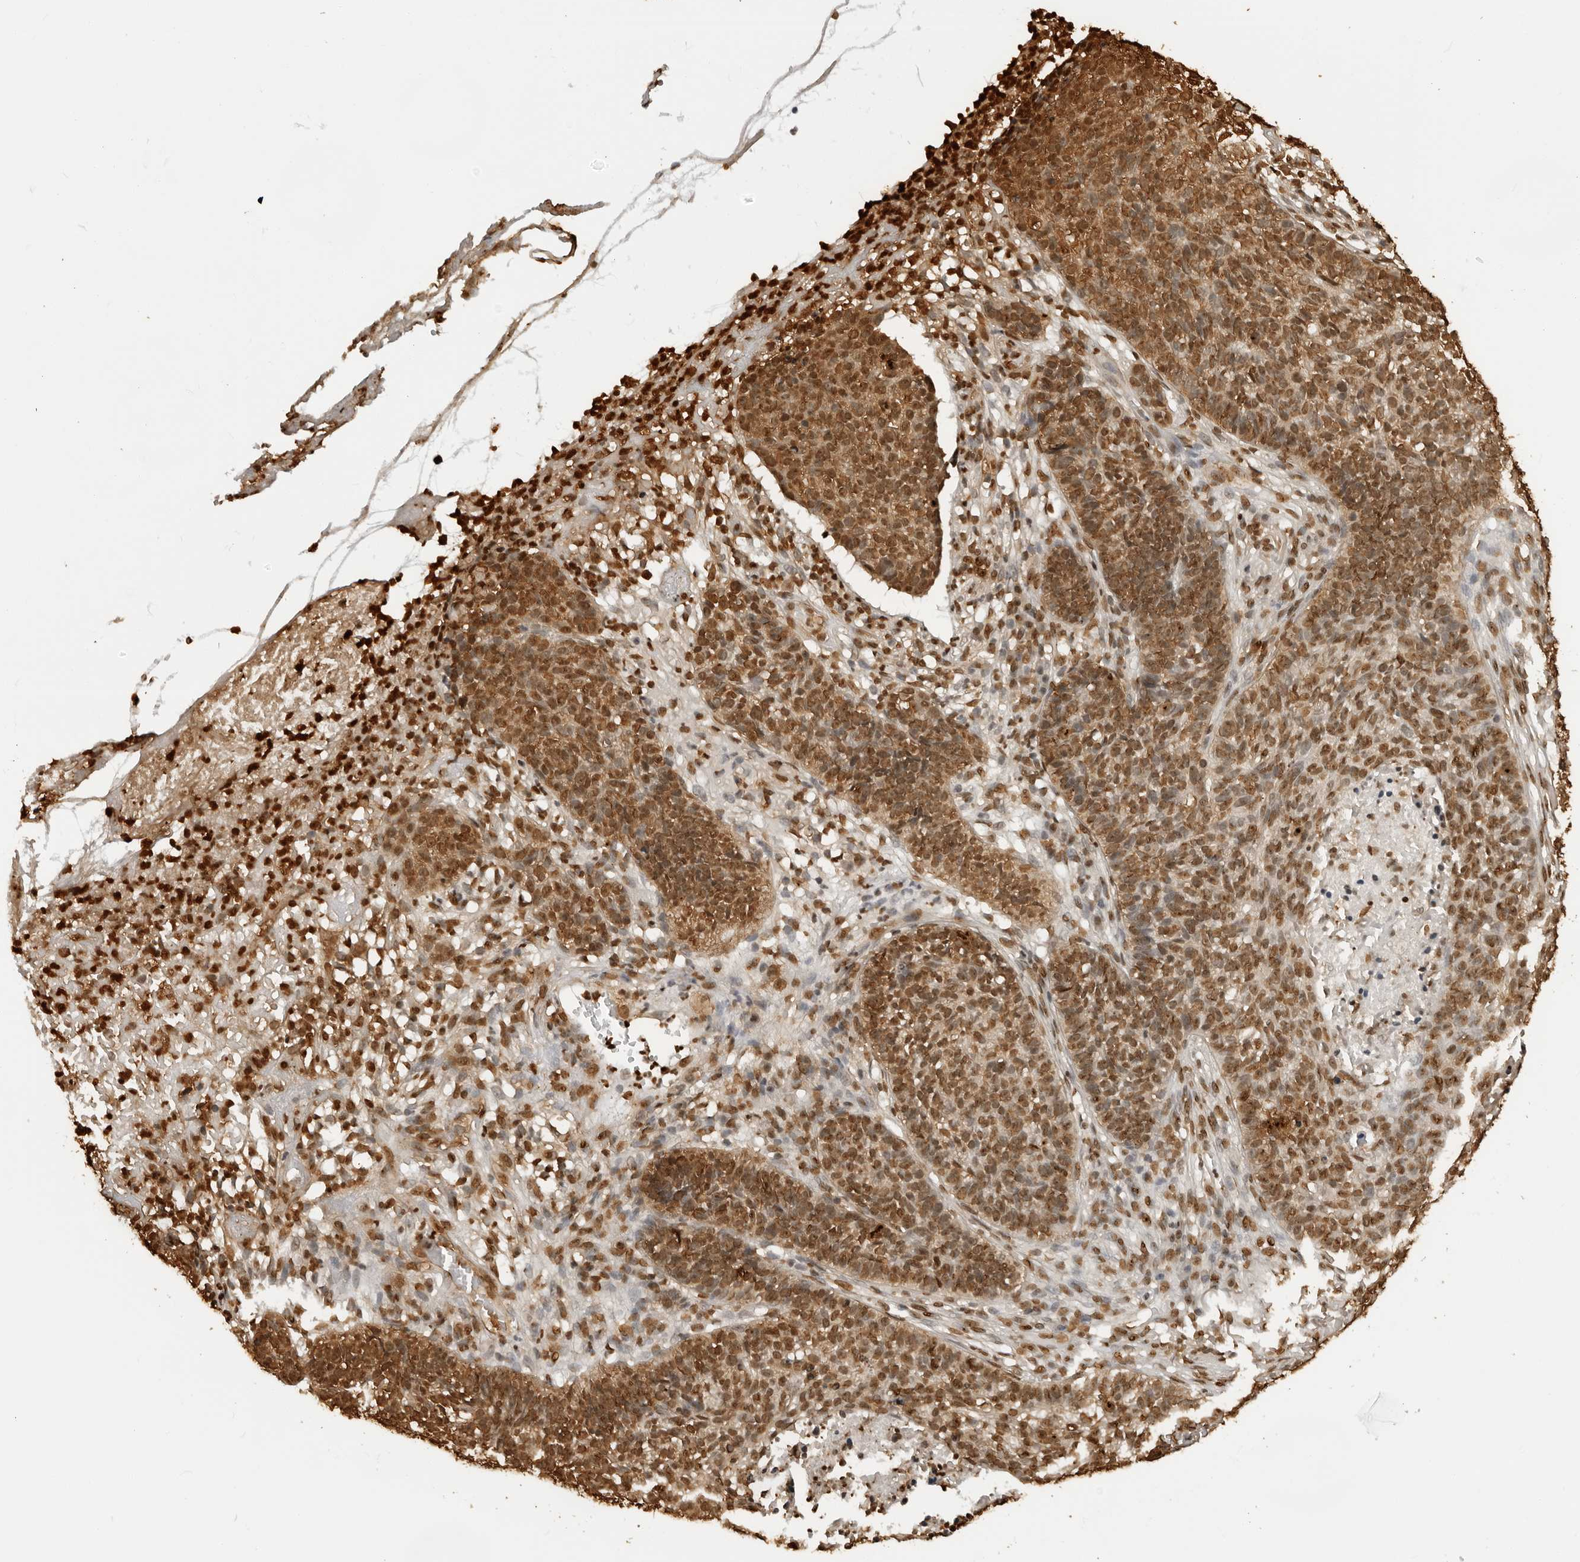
{"staining": {"intensity": "moderate", "quantity": ">75%", "location": "cytoplasmic/membranous,nuclear"}, "tissue": "skin cancer", "cell_type": "Tumor cells", "image_type": "cancer", "snomed": [{"axis": "morphology", "description": "Basal cell carcinoma"}, {"axis": "topography", "description": "Skin"}], "caption": "Moderate cytoplasmic/membranous and nuclear protein staining is present in about >75% of tumor cells in basal cell carcinoma (skin).", "gene": "ZFP91", "patient": {"sex": "male", "age": 85}}